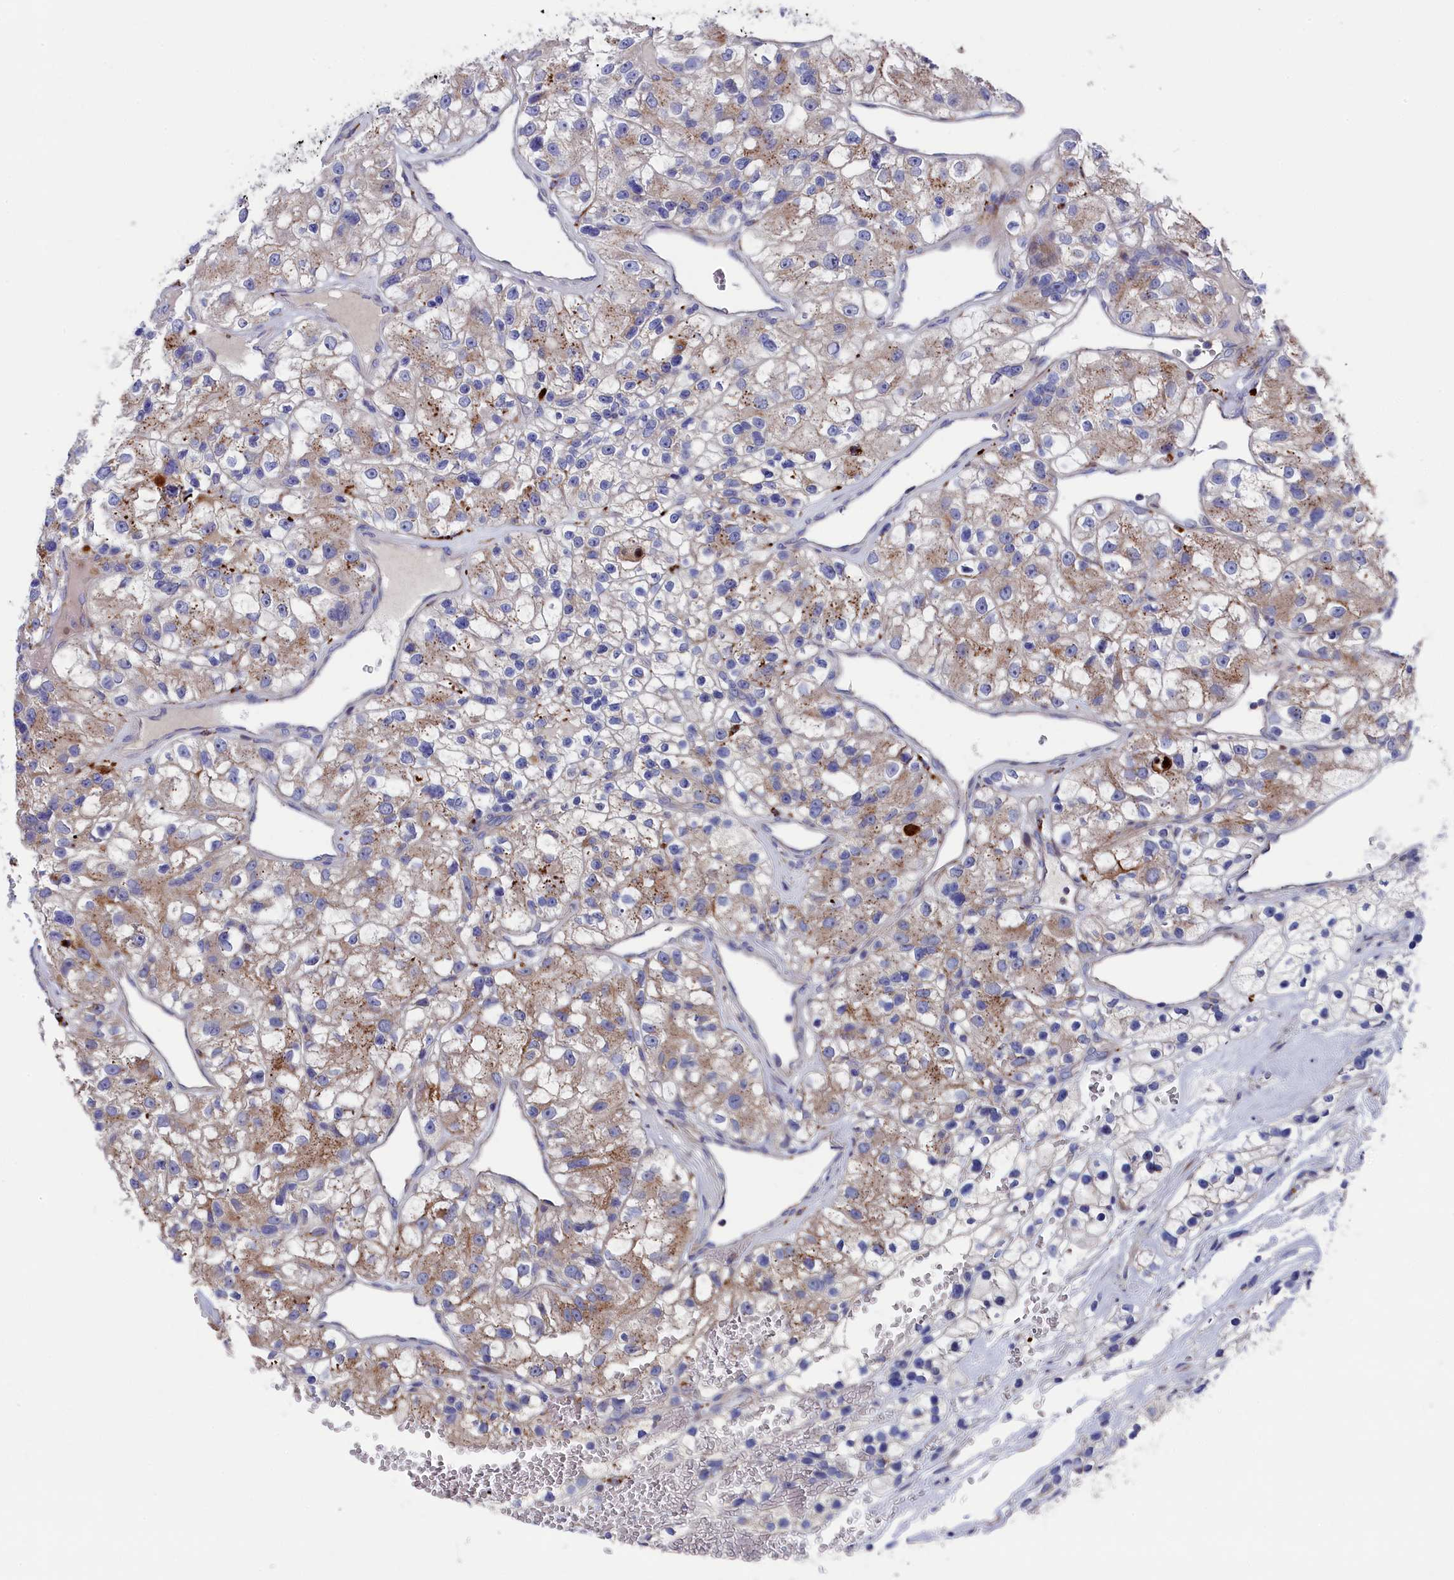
{"staining": {"intensity": "moderate", "quantity": "<25%", "location": "cytoplasmic/membranous"}, "tissue": "renal cancer", "cell_type": "Tumor cells", "image_type": "cancer", "snomed": [{"axis": "morphology", "description": "Adenocarcinoma, NOS"}, {"axis": "topography", "description": "Kidney"}], "caption": "Renal cancer (adenocarcinoma) stained for a protein (brown) reveals moderate cytoplasmic/membranous positive expression in approximately <25% of tumor cells.", "gene": "NUDT7", "patient": {"sex": "female", "age": 57}}